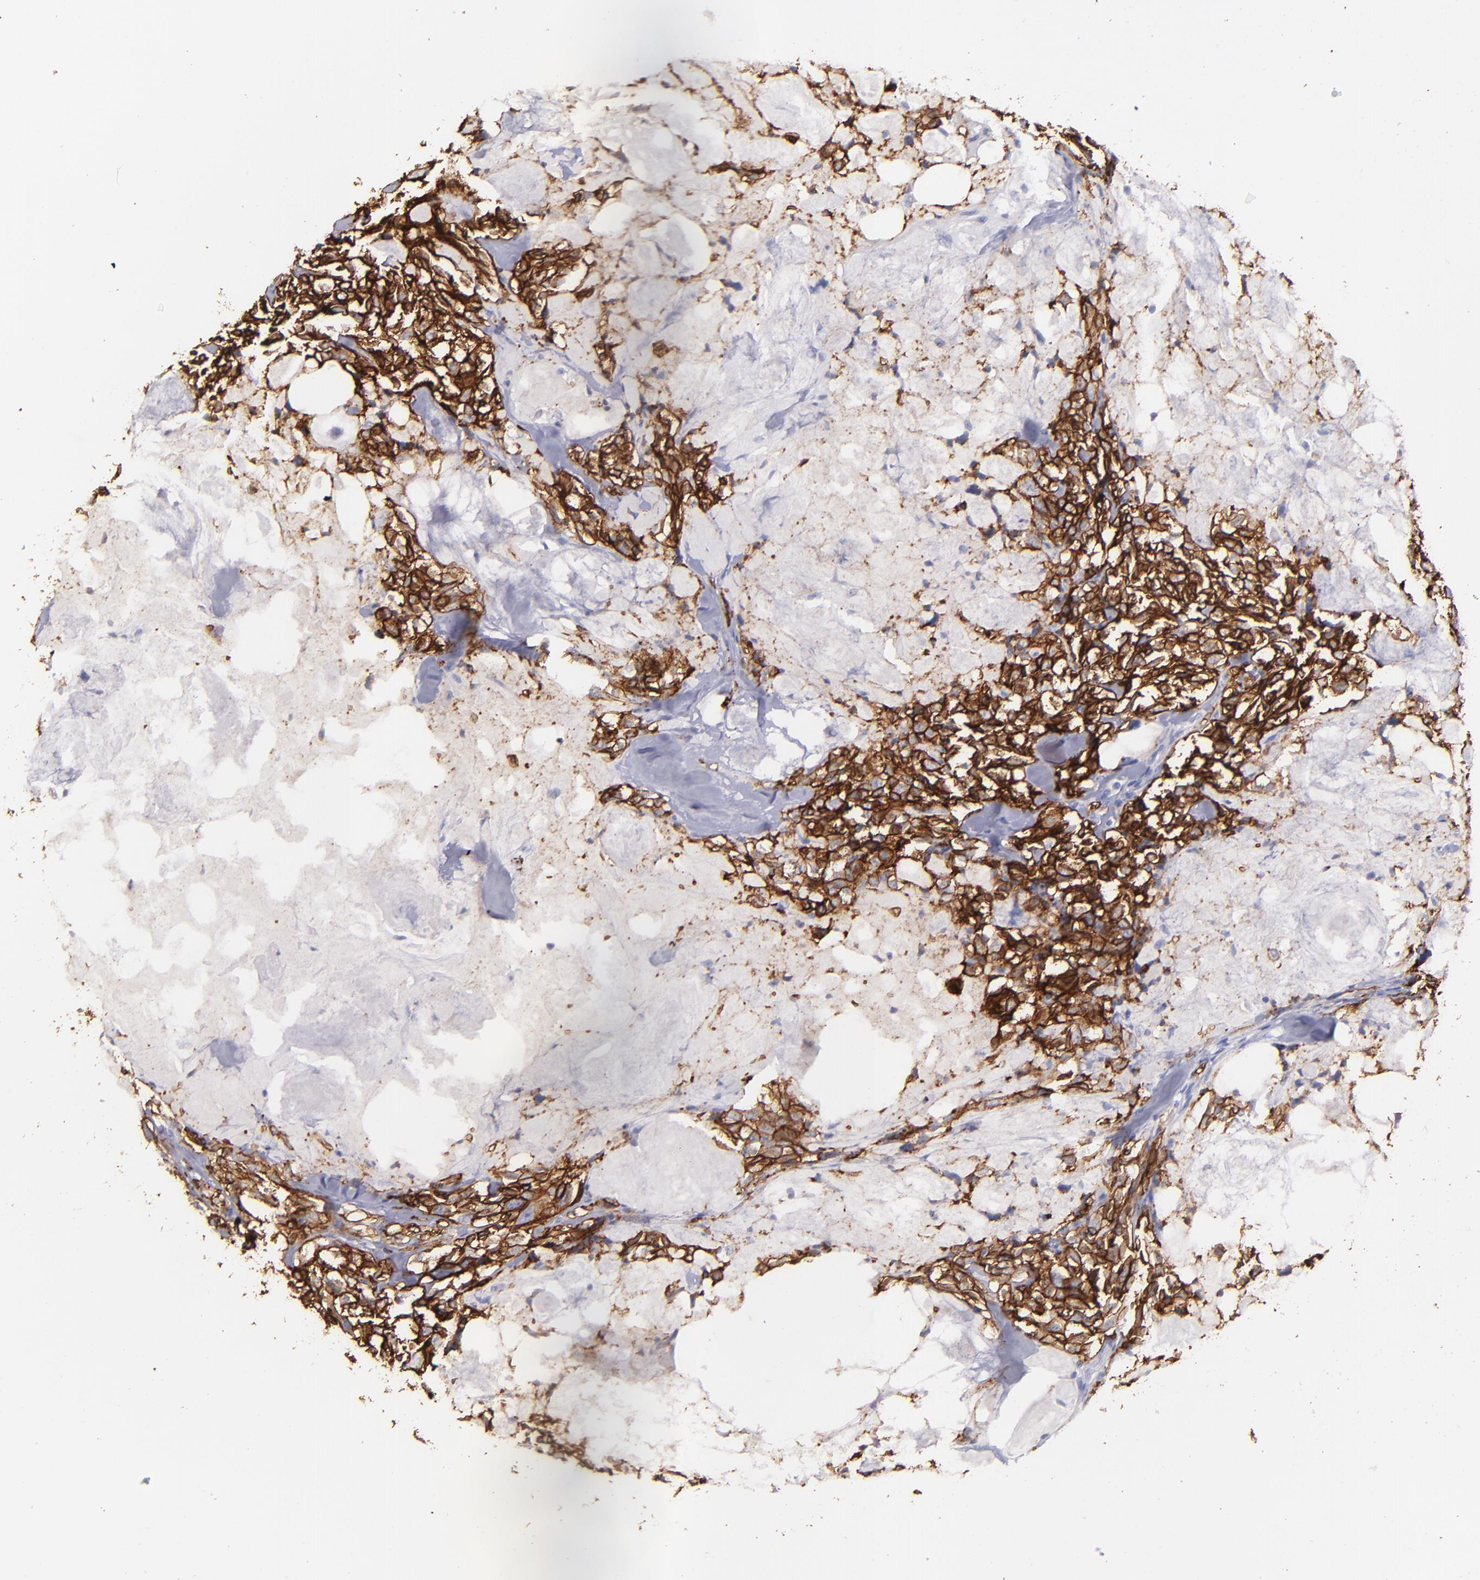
{"staining": {"intensity": "strong", "quantity": ">75%", "location": "cytoplasmic/membranous"}, "tissue": "thyroid cancer", "cell_type": "Tumor cells", "image_type": "cancer", "snomed": [{"axis": "morphology", "description": "Carcinoma, NOS"}, {"axis": "morphology", "description": "Carcinoid, malignant, NOS"}, {"axis": "topography", "description": "Thyroid gland"}], "caption": "Immunohistochemical staining of human thyroid carcinoma displays strong cytoplasmic/membranous protein positivity in approximately >75% of tumor cells.", "gene": "SNAP25", "patient": {"sex": "male", "age": 33}}